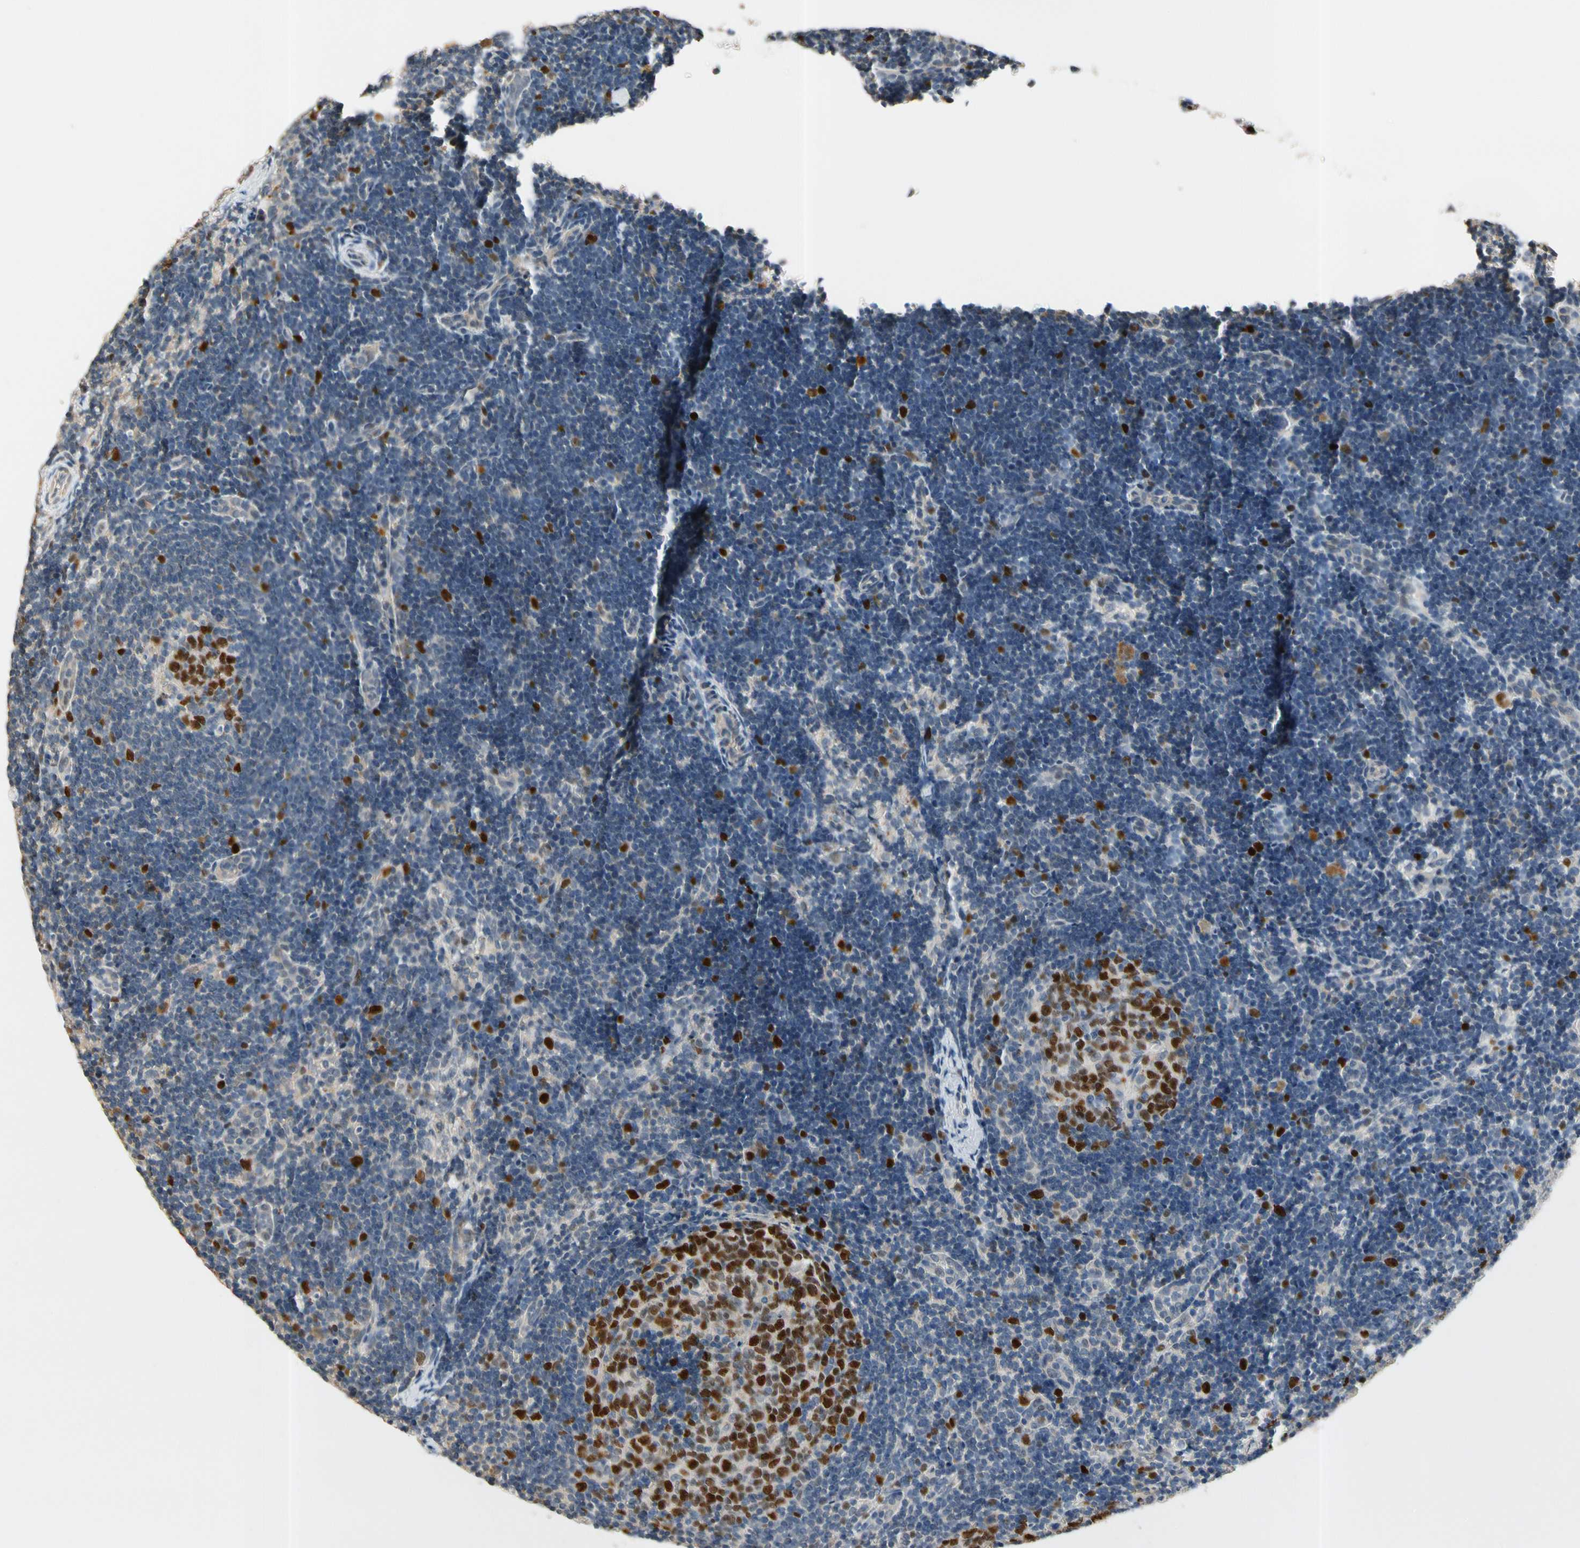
{"staining": {"intensity": "strong", "quantity": ">75%", "location": "nuclear"}, "tissue": "lymph node", "cell_type": "Germinal center cells", "image_type": "normal", "snomed": [{"axis": "morphology", "description": "Normal tissue, NOS"}, {"axis": "topography", "description": "Lymph node"}], "caption": "Immunohistochemical staining of normal human lymph node displays >75% levels of strong nuclear protein staining in about >75% of germinal center cells.", "gene": "ZKSCAN3", "patient": {"sex": "female", "age": 14}}